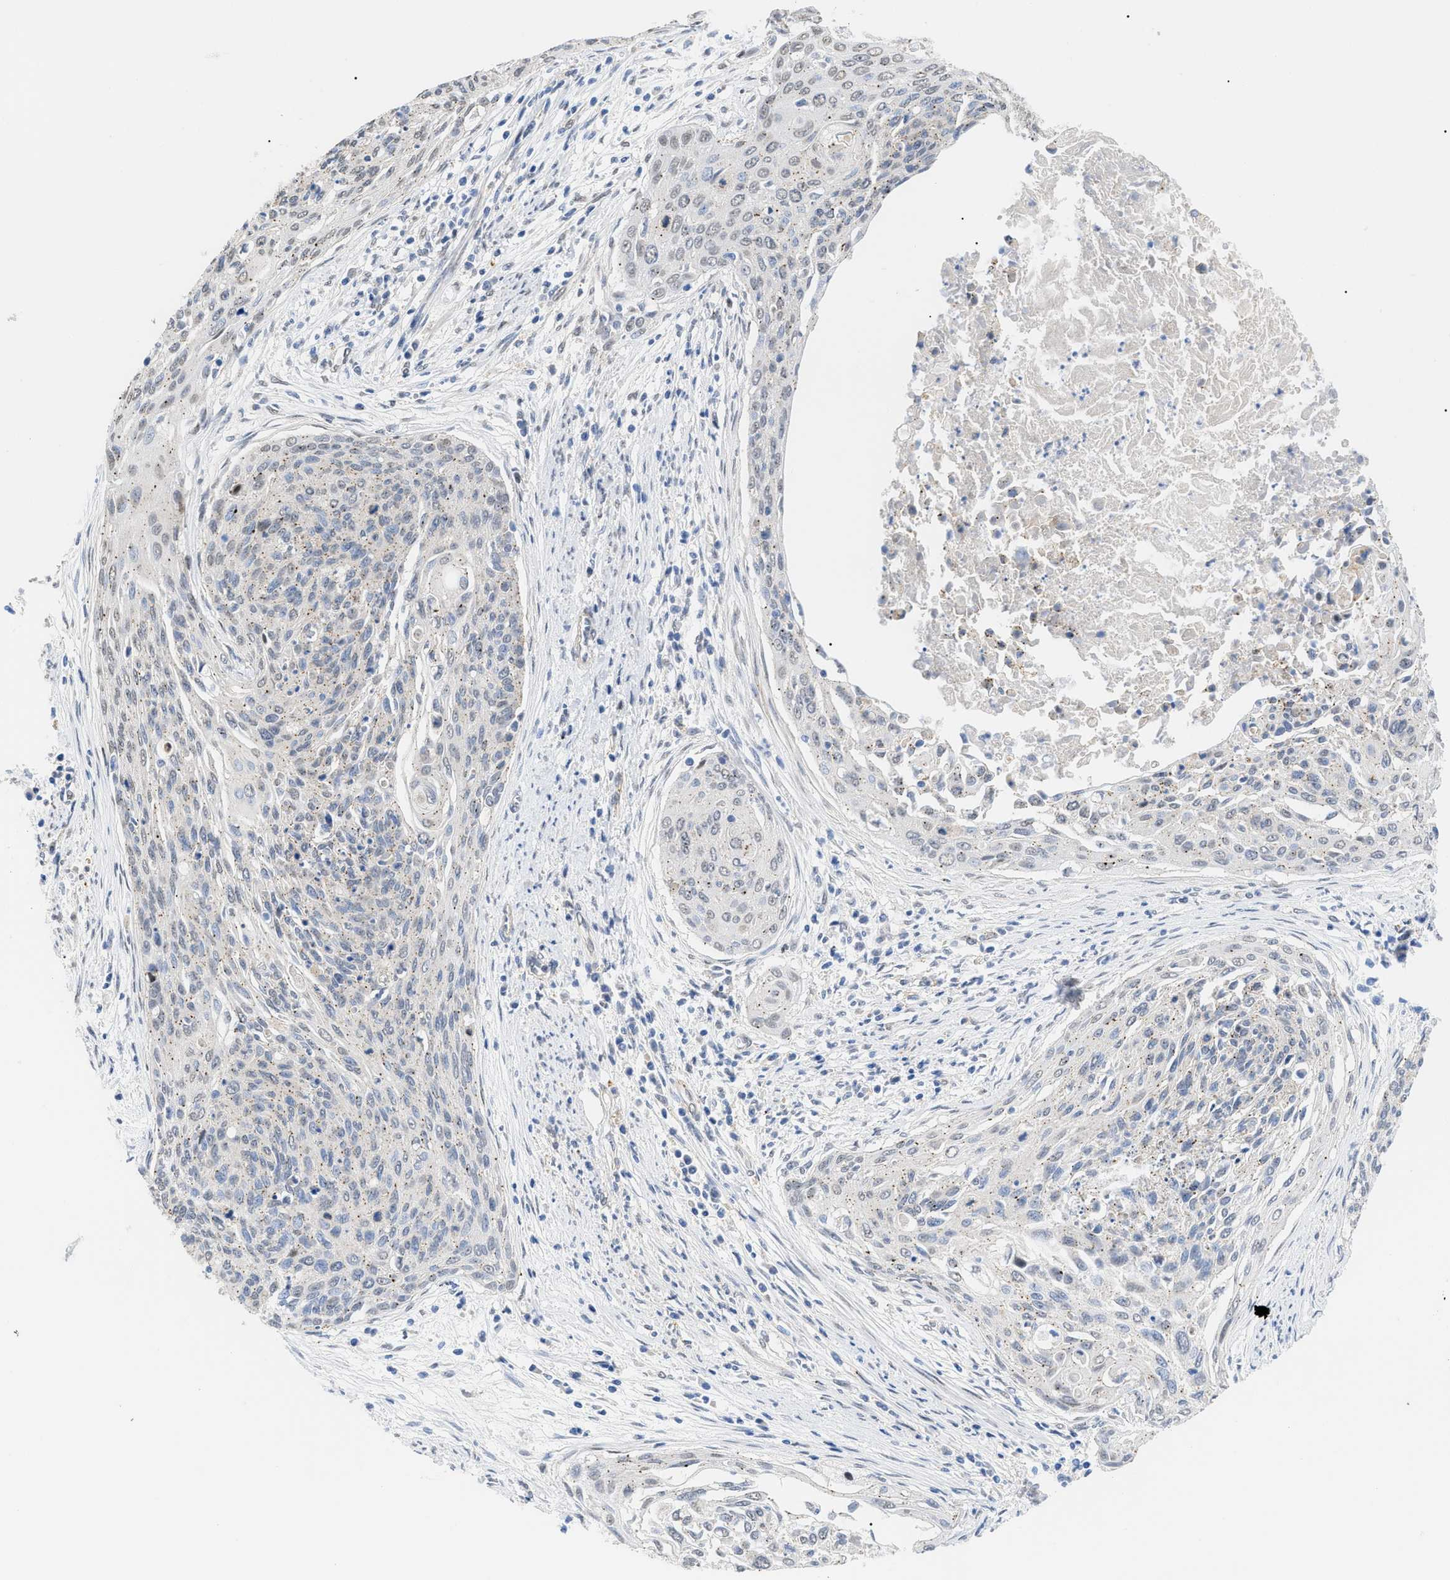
{"staining": {"intensity": "negative", "quantity": "none", "location": "none"}, "tissue": "cervical cancer", "cell_type": "Tumor cells", "image_type": "cancer", "snomed": [{"axis": "morphology", "description": "Squamous cell carcinoma, NOS"}, {"axis": "topography", "description": "Cervix"}], "caption": "Immunohistochemistry image of squamous cell carcinoma (cervical) stained for a protein (brown), which demonstrates no positivity in tumor cells.", "gene": "SFXN5", "patient": {"sex": "female", "age": 55}}